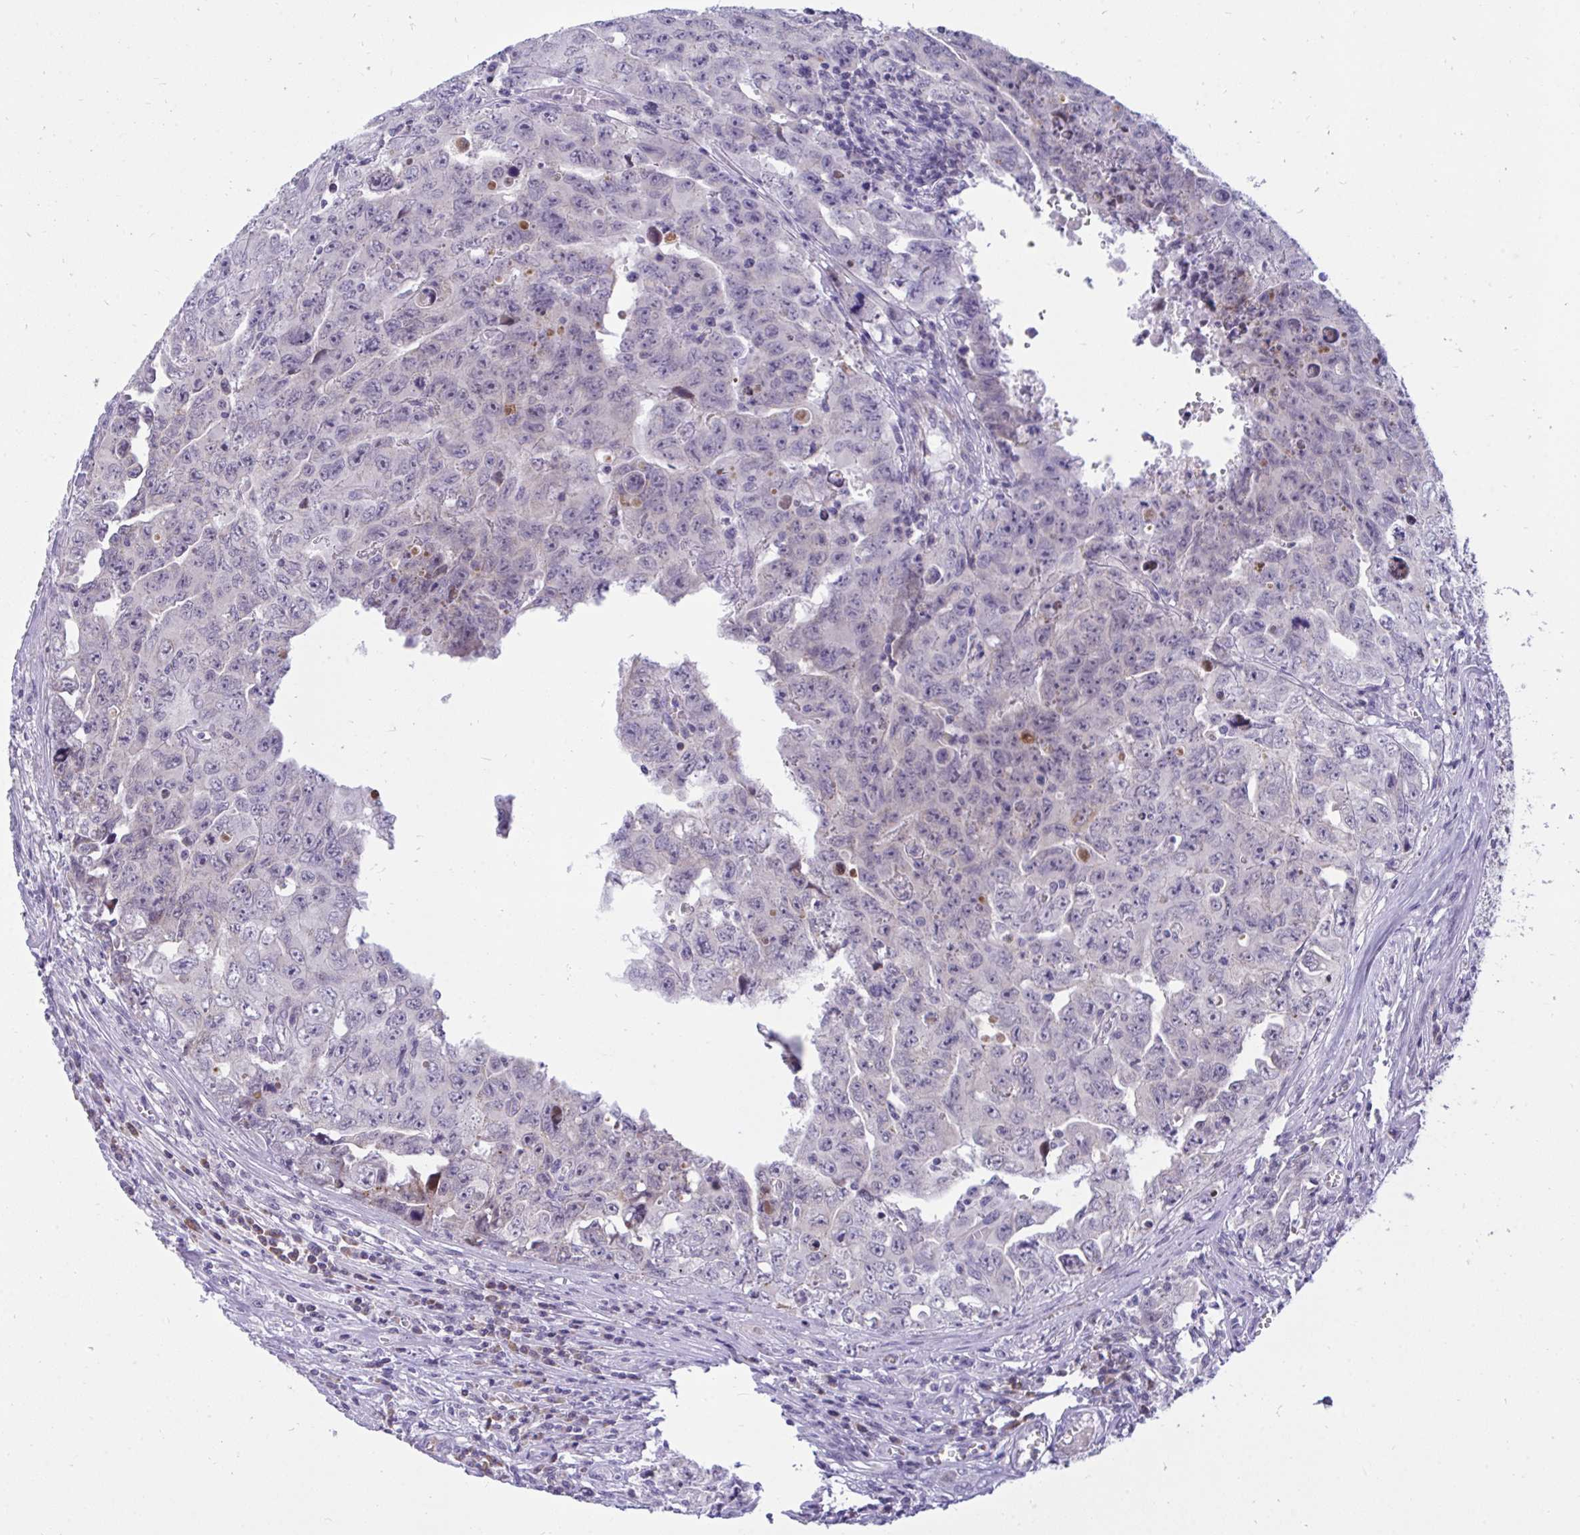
{"staining": {"intensity": "negative", "quantity": "none", "location": "none"}, "tissue": "testis cancer", "cell_type": "Tumor cells", "image_type": "cancer", "snomed": [{"axis": "morphology", "description": "Carcinoma, Embryonal, NOS"}, {"axis": "topography", "description": "Testis"}], "caption": "Protein analysis of testis cancer (embryonal carcinoma) reveals no significant expression in tumor cells.", "gene": "EPOP", "patient": {"sex": "male", "age": 24}}